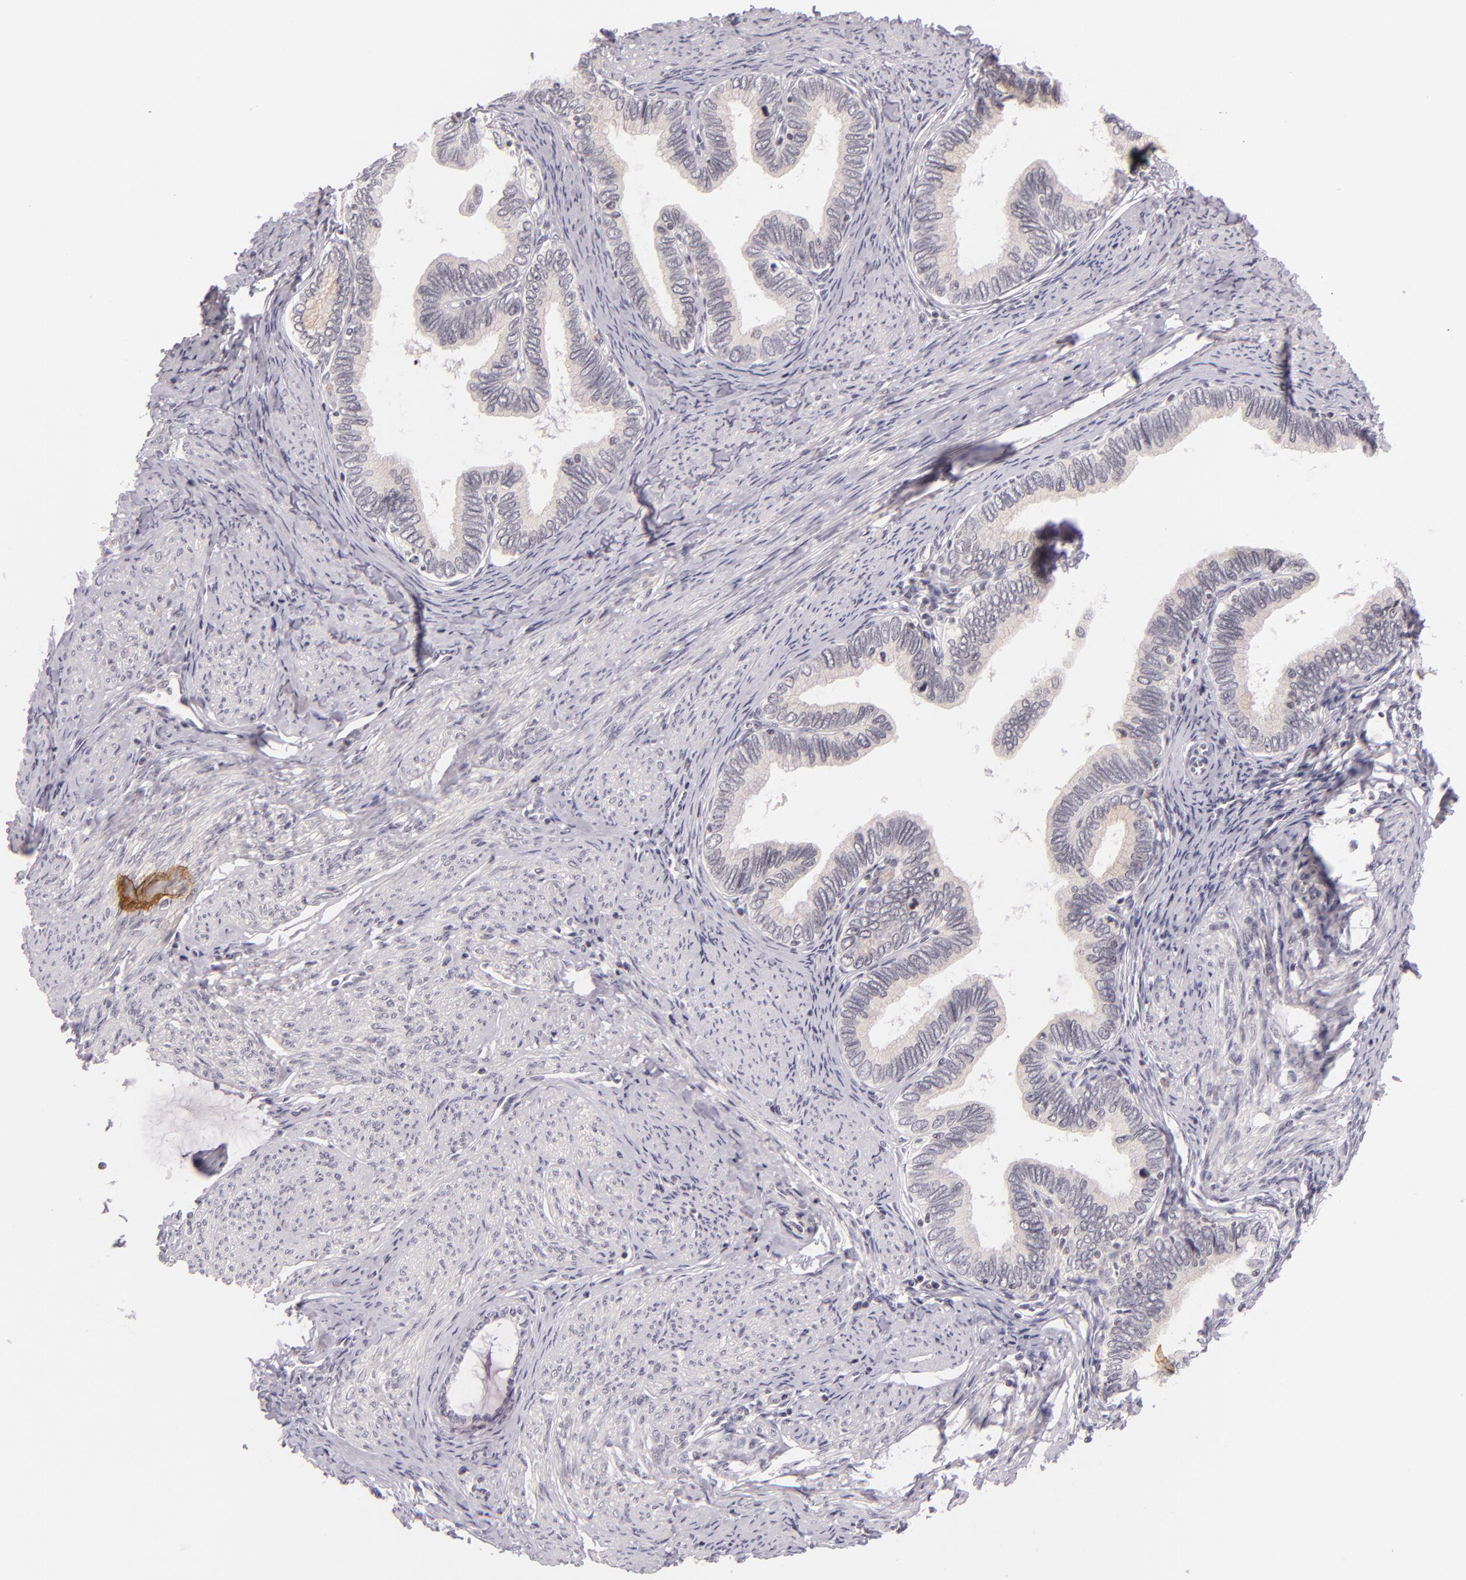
{"staining": {"intensity": "negative", "quantity": "none", "location": "none"}, "tissue": "cervical cancer", "cell_type": "Tumor cells", "image_type": "cancer", "snomed": [{"axis": "morphology", "description": "Adenocarcinoma, NOS"}, {"axis": "topography", "description": "Cervix"}], "caption": "A micrograph of cervical cancer (adenocarcinoma) stained for a protein displays no brown staining in tumor cells.", "gene": "CASP8", "patient": {"sex": "female", "age": 49}}